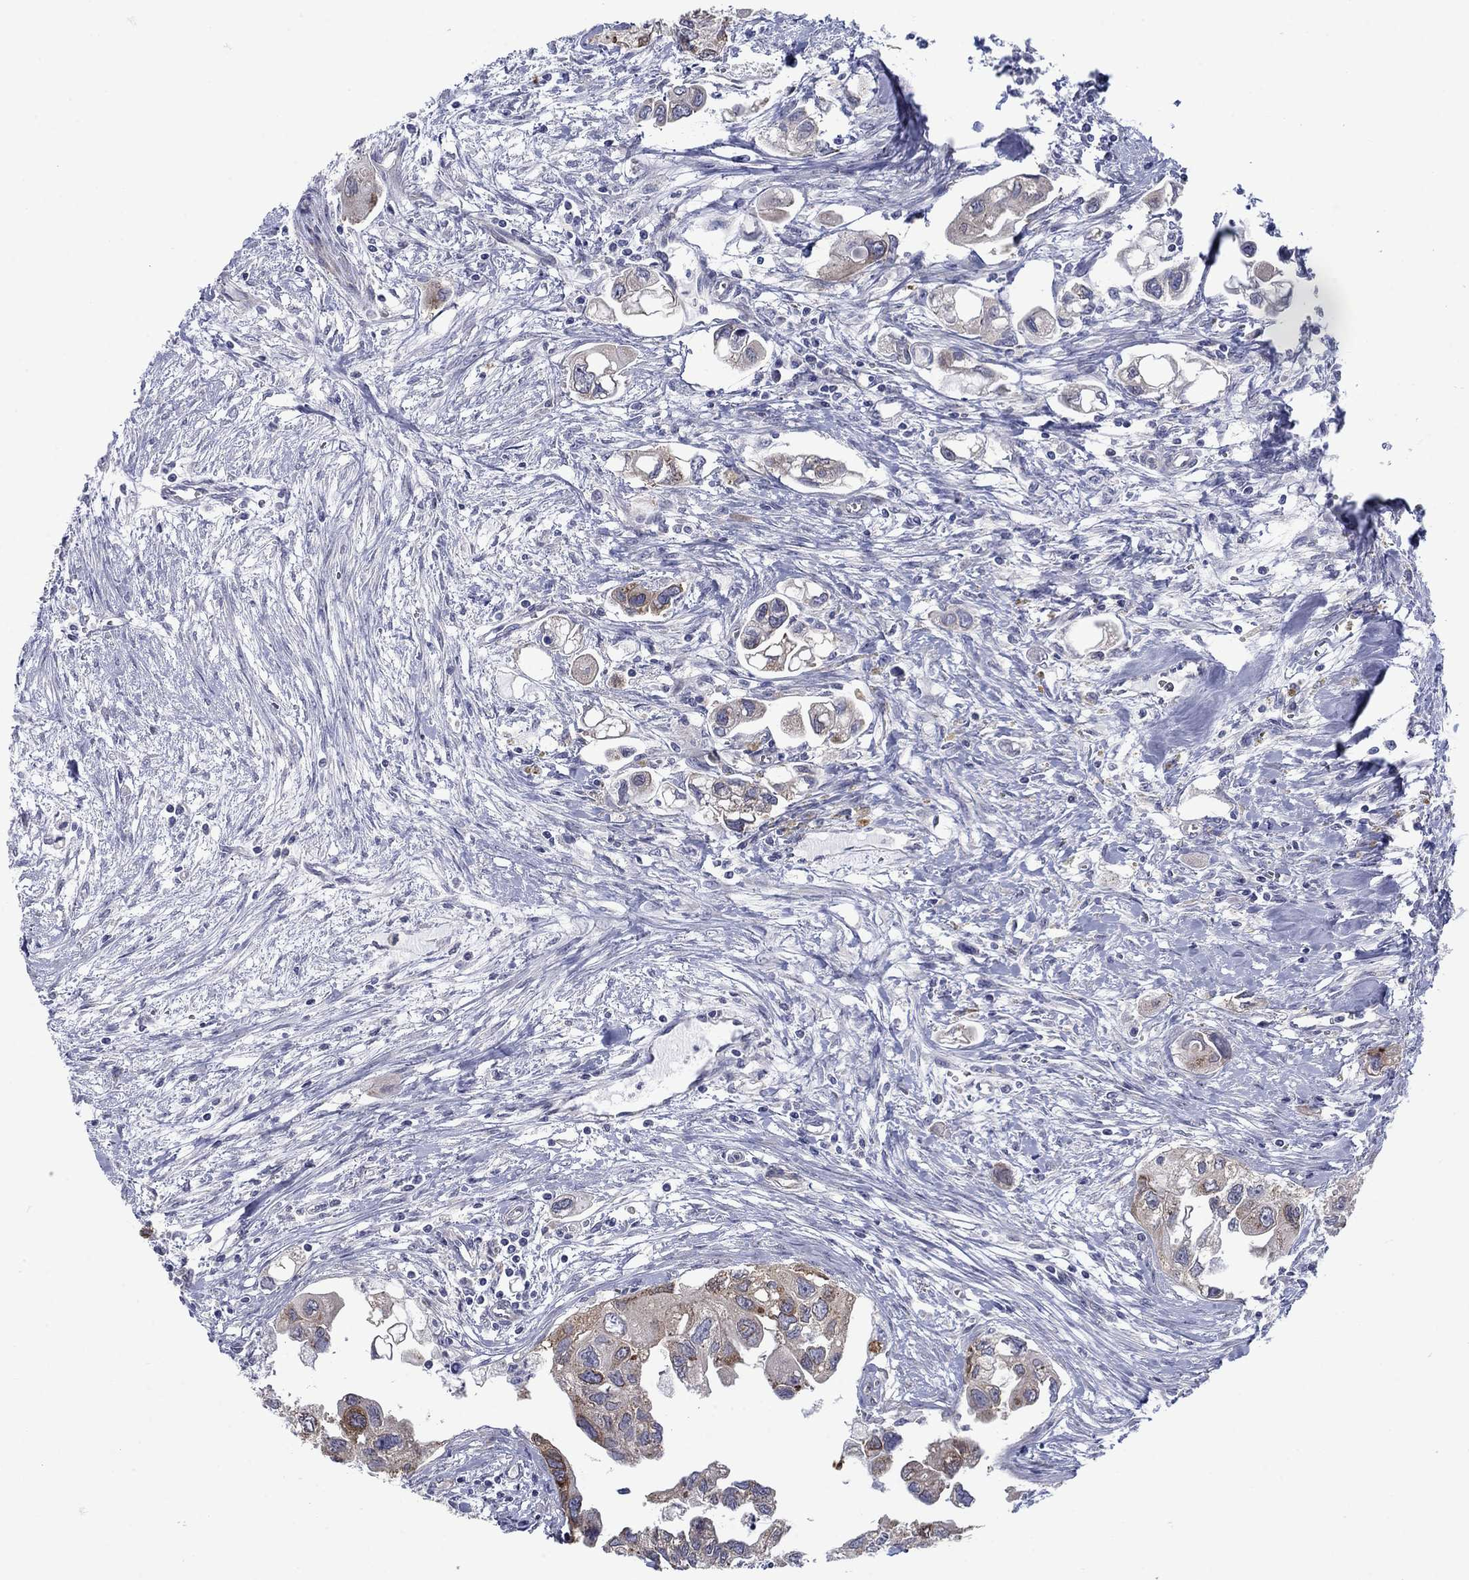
{"staining": {"intensity": "moderate", "quantity": "<25%", "location": "cytoplasmic/membranous"}, "tissue": "urothelial cancer", "cell_type": "Tumor cells", "image_type": "cancer", "snomed": [{"axis": "morphology", "description": "Urothelial carcinoma, High grade"}, {"axis": "topography", "description": "Urinary bladder"}], "caption": "Immunohistochemistry staining of urothelial carcinoma (high-grade), which shows low levels of moderate cytoplasmic/membranous positivity in approximately <25% of tumor cells indicating moderate cytoplasmic/membranous protein positivity. The staining was performed using DAB (3,3'-diaminobenzidine) (brown) for protein detection and nuclei were counterstained in hematoxylin (blue).", "gene": "FXR1", "patient": {"sex": "male", "age": 59}}